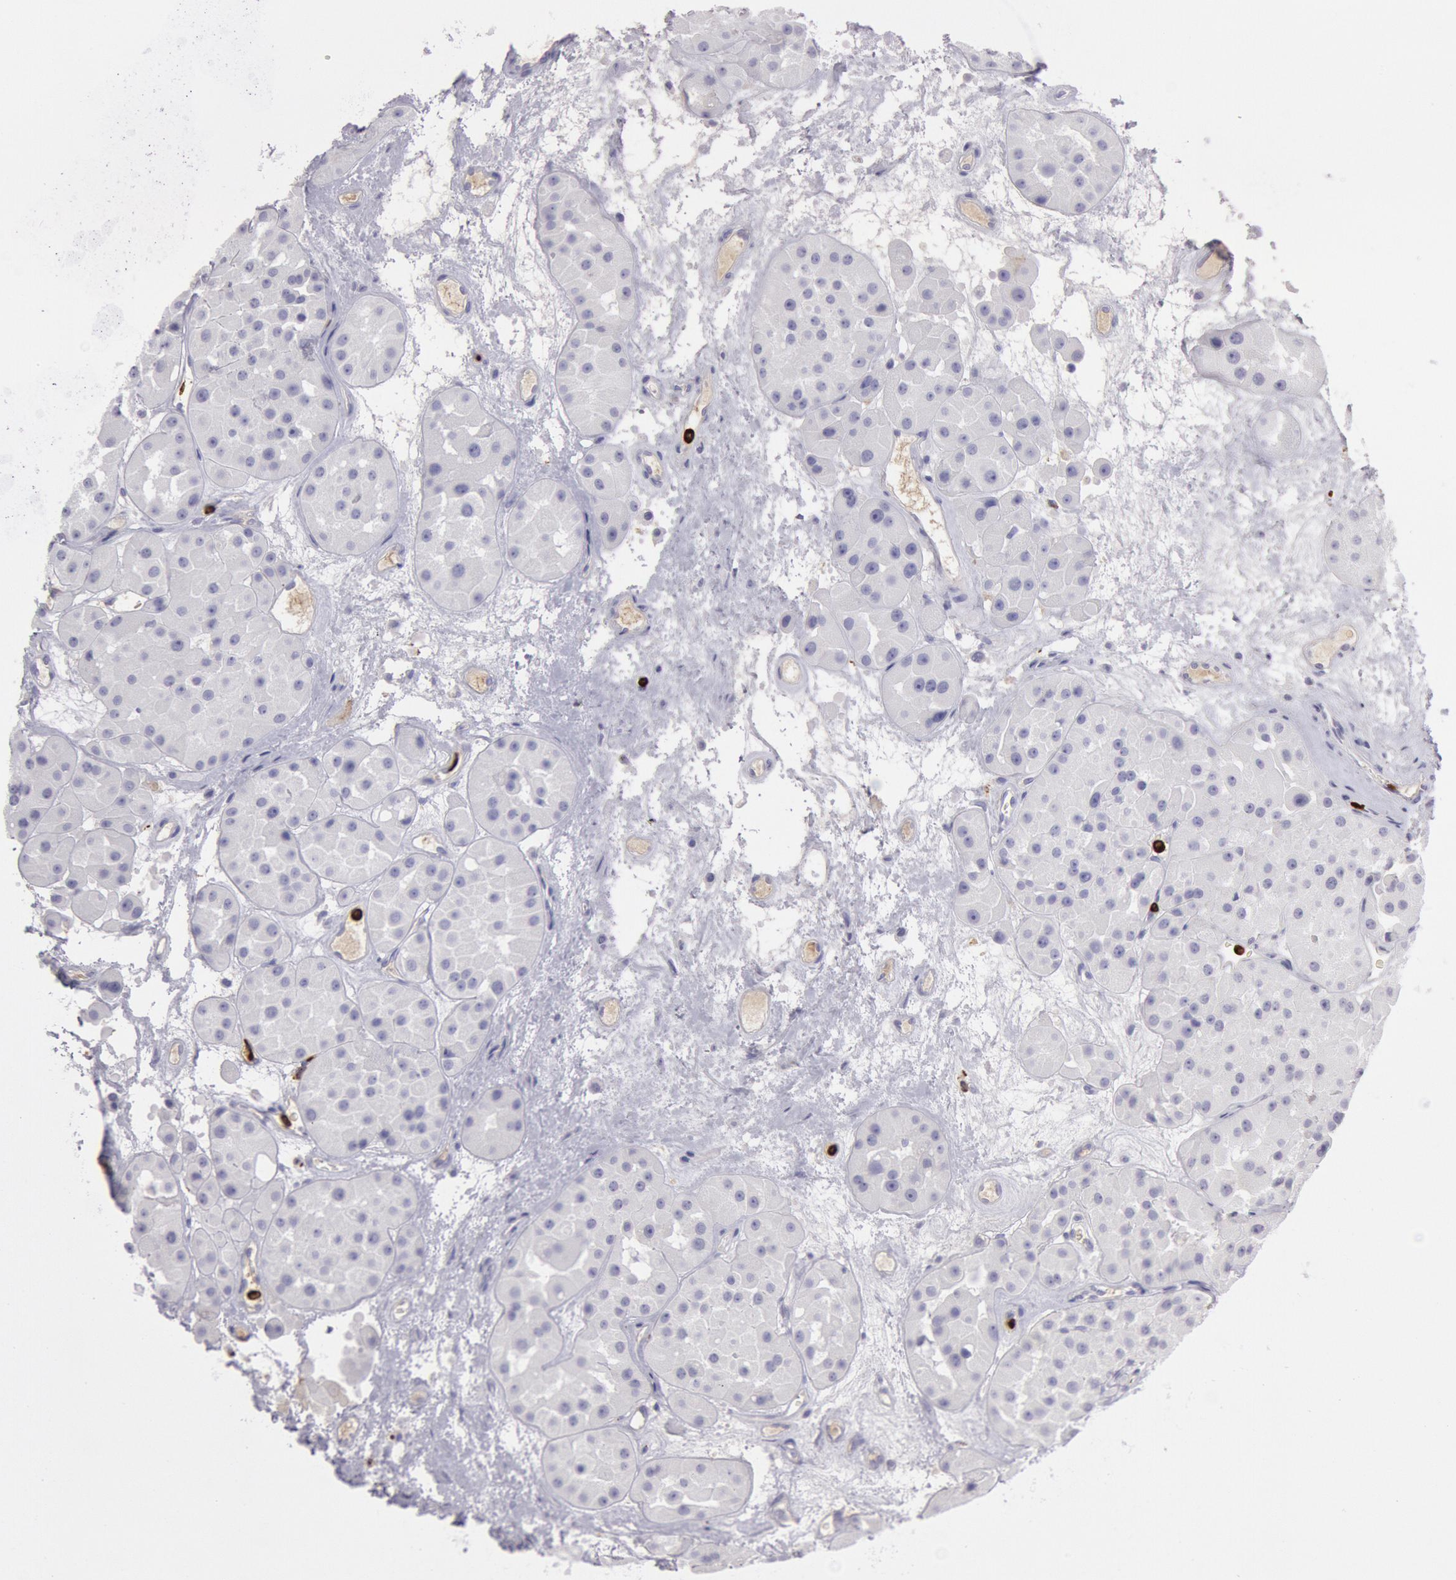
{"staining": {"intensity": "negative", "quantity": "none", "location": "none"}, "tissue": "renal cancer", "cell_type": "Tumor cells", "image_type": "cancer", "snomed": [{"axis": "morphology", "description": "Adenocarcinoma, uncertain malignant potential"}, {"axis": "topography", "description": "Kidney"}], "caption": "IHC photomicrograph of human renal cancer stained for a protein (brown), which reveals no expression in tumor cells.", "gene": "FCN1", "patient": {"sex": "male", "age": 63}}